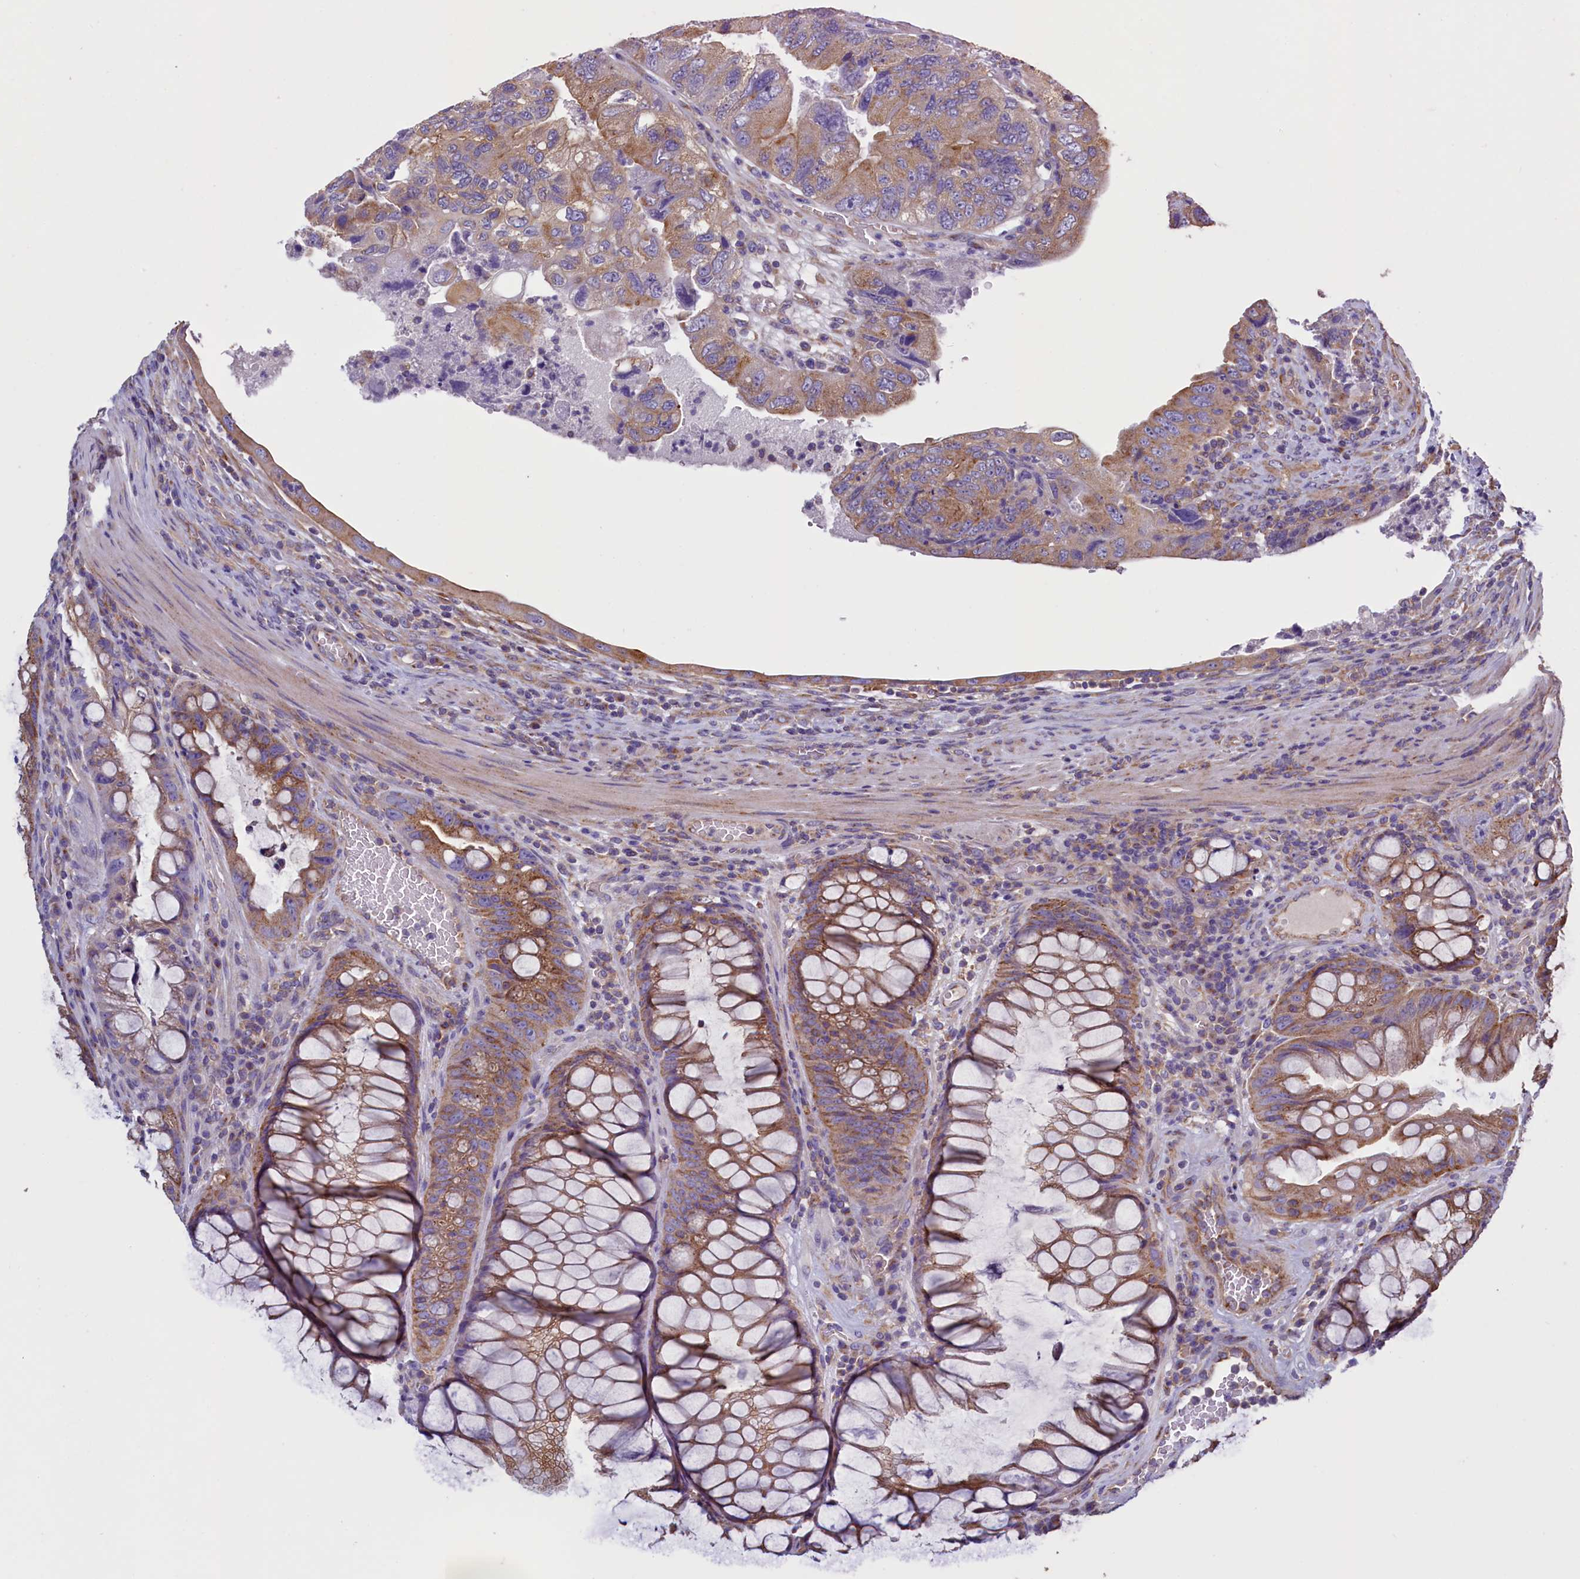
{"staining": {"intensity": "moderate", "quantity": ">75%", "location": "cytoplasmic/membranous"}, "tissue": "colorectal cancer", "cell_type": "Tumor cells", "image_type": "cancer", "snomed": [{"axis": "morphology", "description": "Adenocarcinoma, NOS"}, {"axis": "topography", "description": "Rectum"}], "caption": "The immunohistochemical stain highlights moderate cytoplasmic/membranous expression in tumor cells of colorectal adenocarcinoma tissue.", "gene": "GPR21", "patient": {"sex": "male", "age": 63}}